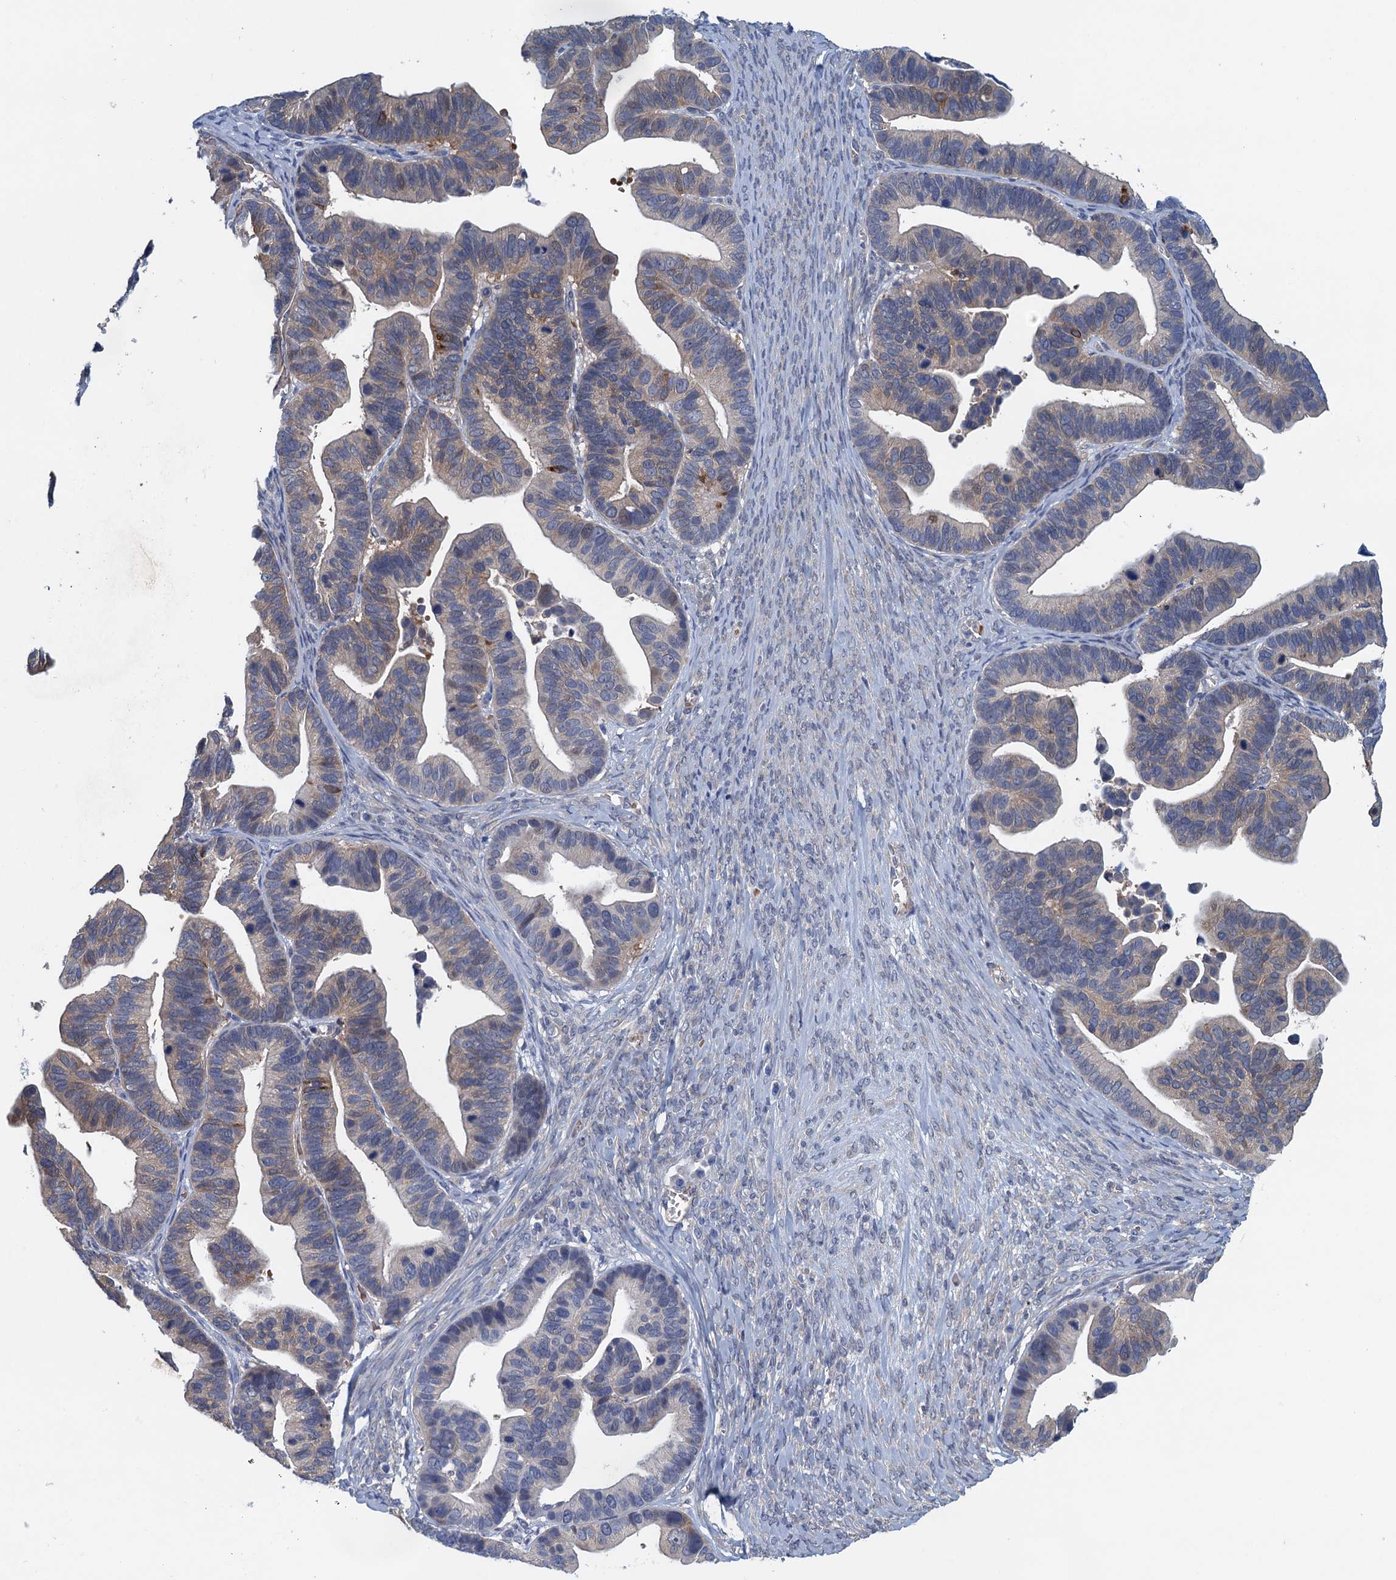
{"staining": {"intensity": "strong", "quantity": "<25%", "location": "cytoplasmic/membranous"}, "tissue": "ovarian cancer", "cell_type": "Tumor cells", "image_type": "cancer", "snomed": [{"axis": "morphology", "description": "Cystadenocarcinoma, serous, NOS"}, {"axis": "topography", "description": "Ovary"}], "caption": "Immunohistochemistry (IHC) of serous cystadenocarcinoma (ovarian) demonstrates medium levels of strong cytoplasmic/membranous staining in approximately <25% of tumor cells. The staining is performed using DAB (3,3'-diaminobenzidine) brown chromogen to label protein expression. The nuclei are counter-stained blue using hematoxylin.", "gene": "RSAD2", "patient": {"sex": "female", "age": 56}}